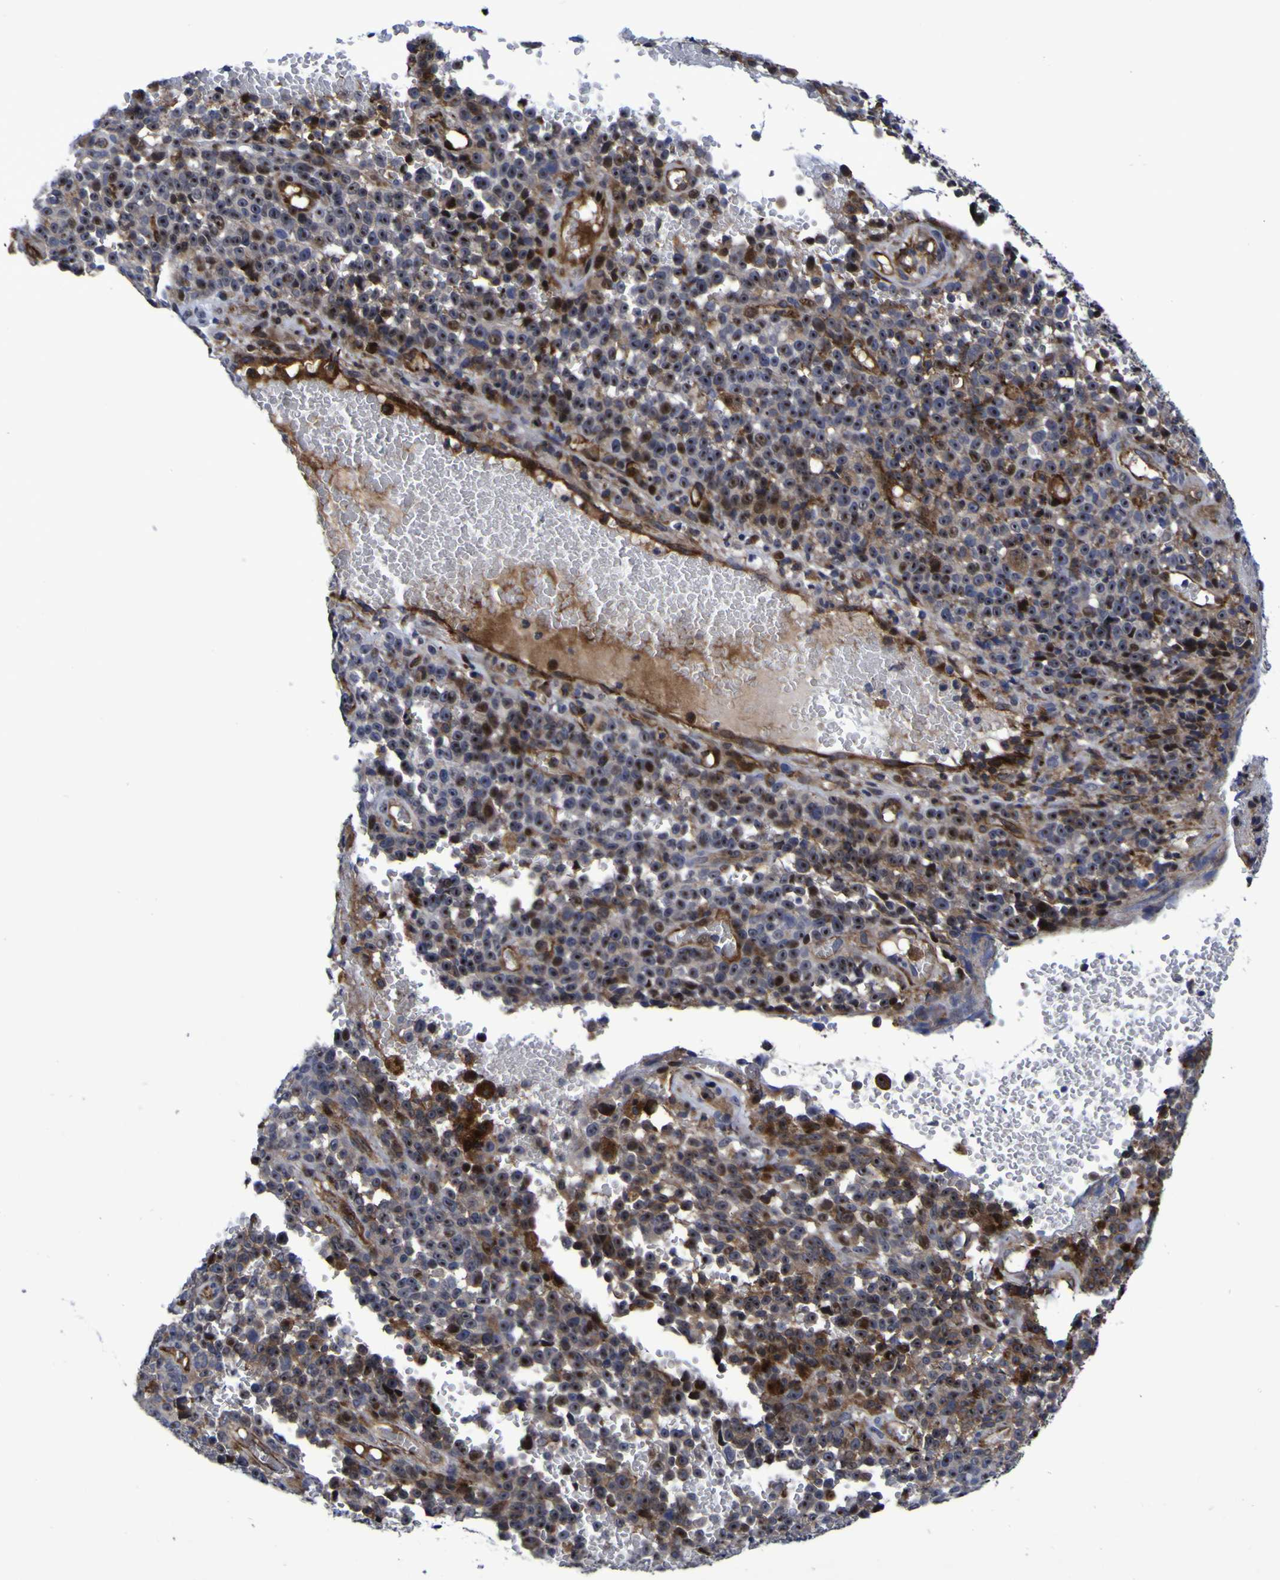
{"staining": {"intensity": "strong", "quantity": ">75%", "location": "cytoplasmic/membranous,nuclear"}, "tissue": "melanoma", "cell_type": "Tumor cells", "image_type": "cancer", "snomed": [{"axis": "morphology", "description": "Malignant melanoma, NOS"}, {"axis": "topography", "description": "Skin"}], "caption": "IHC of malignant melanoma exhibits high levels of strong cytoplasmic/membranous and nuclear staining in approximately >75% of tumor cells.", "gene": "MGLL", "patient": {"sex": "female", "age": 82}}